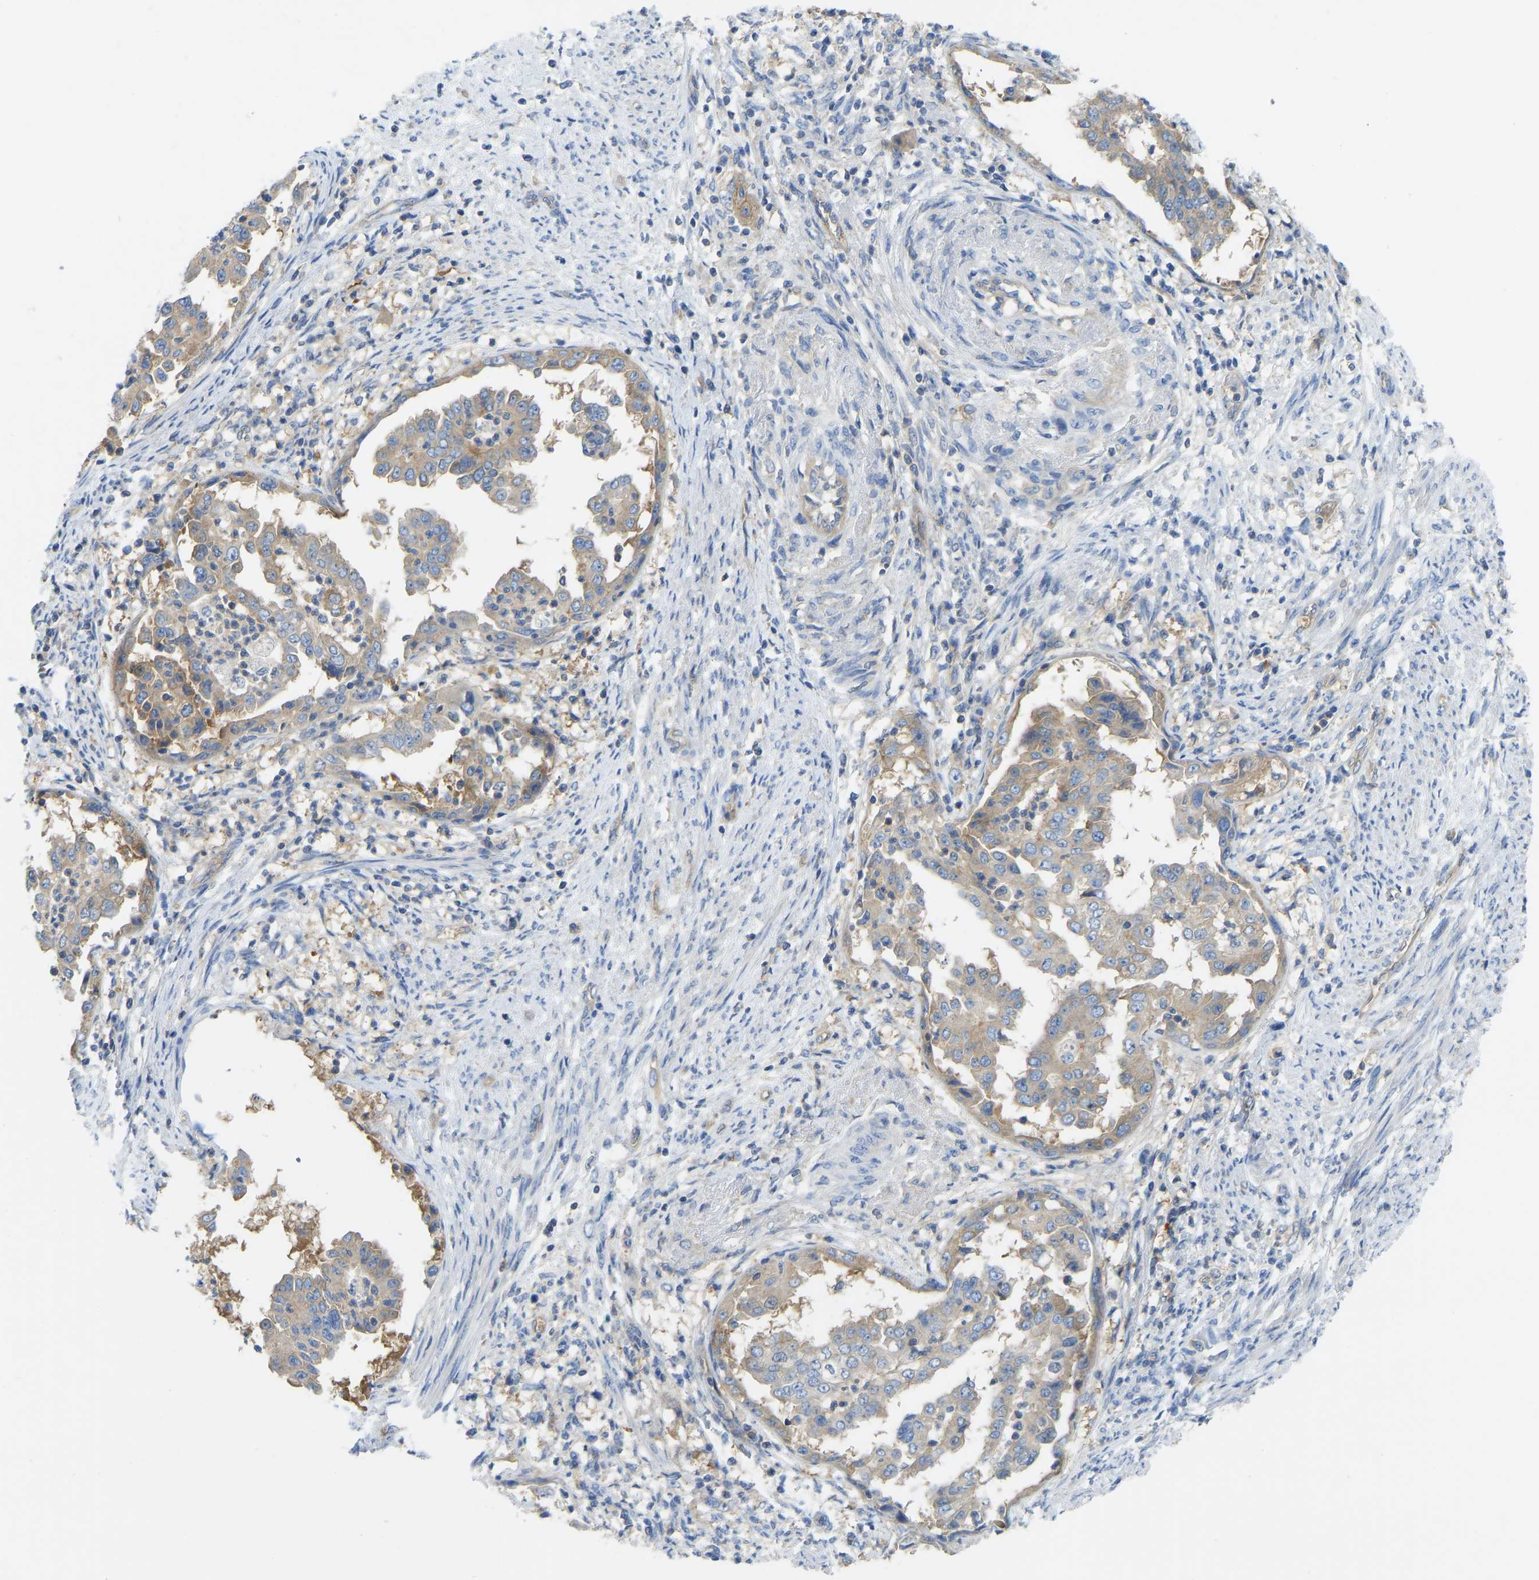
{"staining": {"intensity": "weak", "quantity": ">75%", "location": "cytoplasmic/membranous"}, "tissue": "endometrial cancer", "cell_type": "Tumor cells", "image_type": "cancer", "snomed": [{"axis": "morphology", "description": "Adenocarcinoma, NOS"}, {"axis": "topography", "description": "Endometrium"}], "caption": "Endometrial cancer (adenocarcinoma) stained with DAB immunohistochemistry (IHC) reveals low levels of weak cytoplasmic/membranous expression in approximately >75% of tumor cells.", "gene": "PPP3CA", "patient": {"sex": "female", "age": 85}}